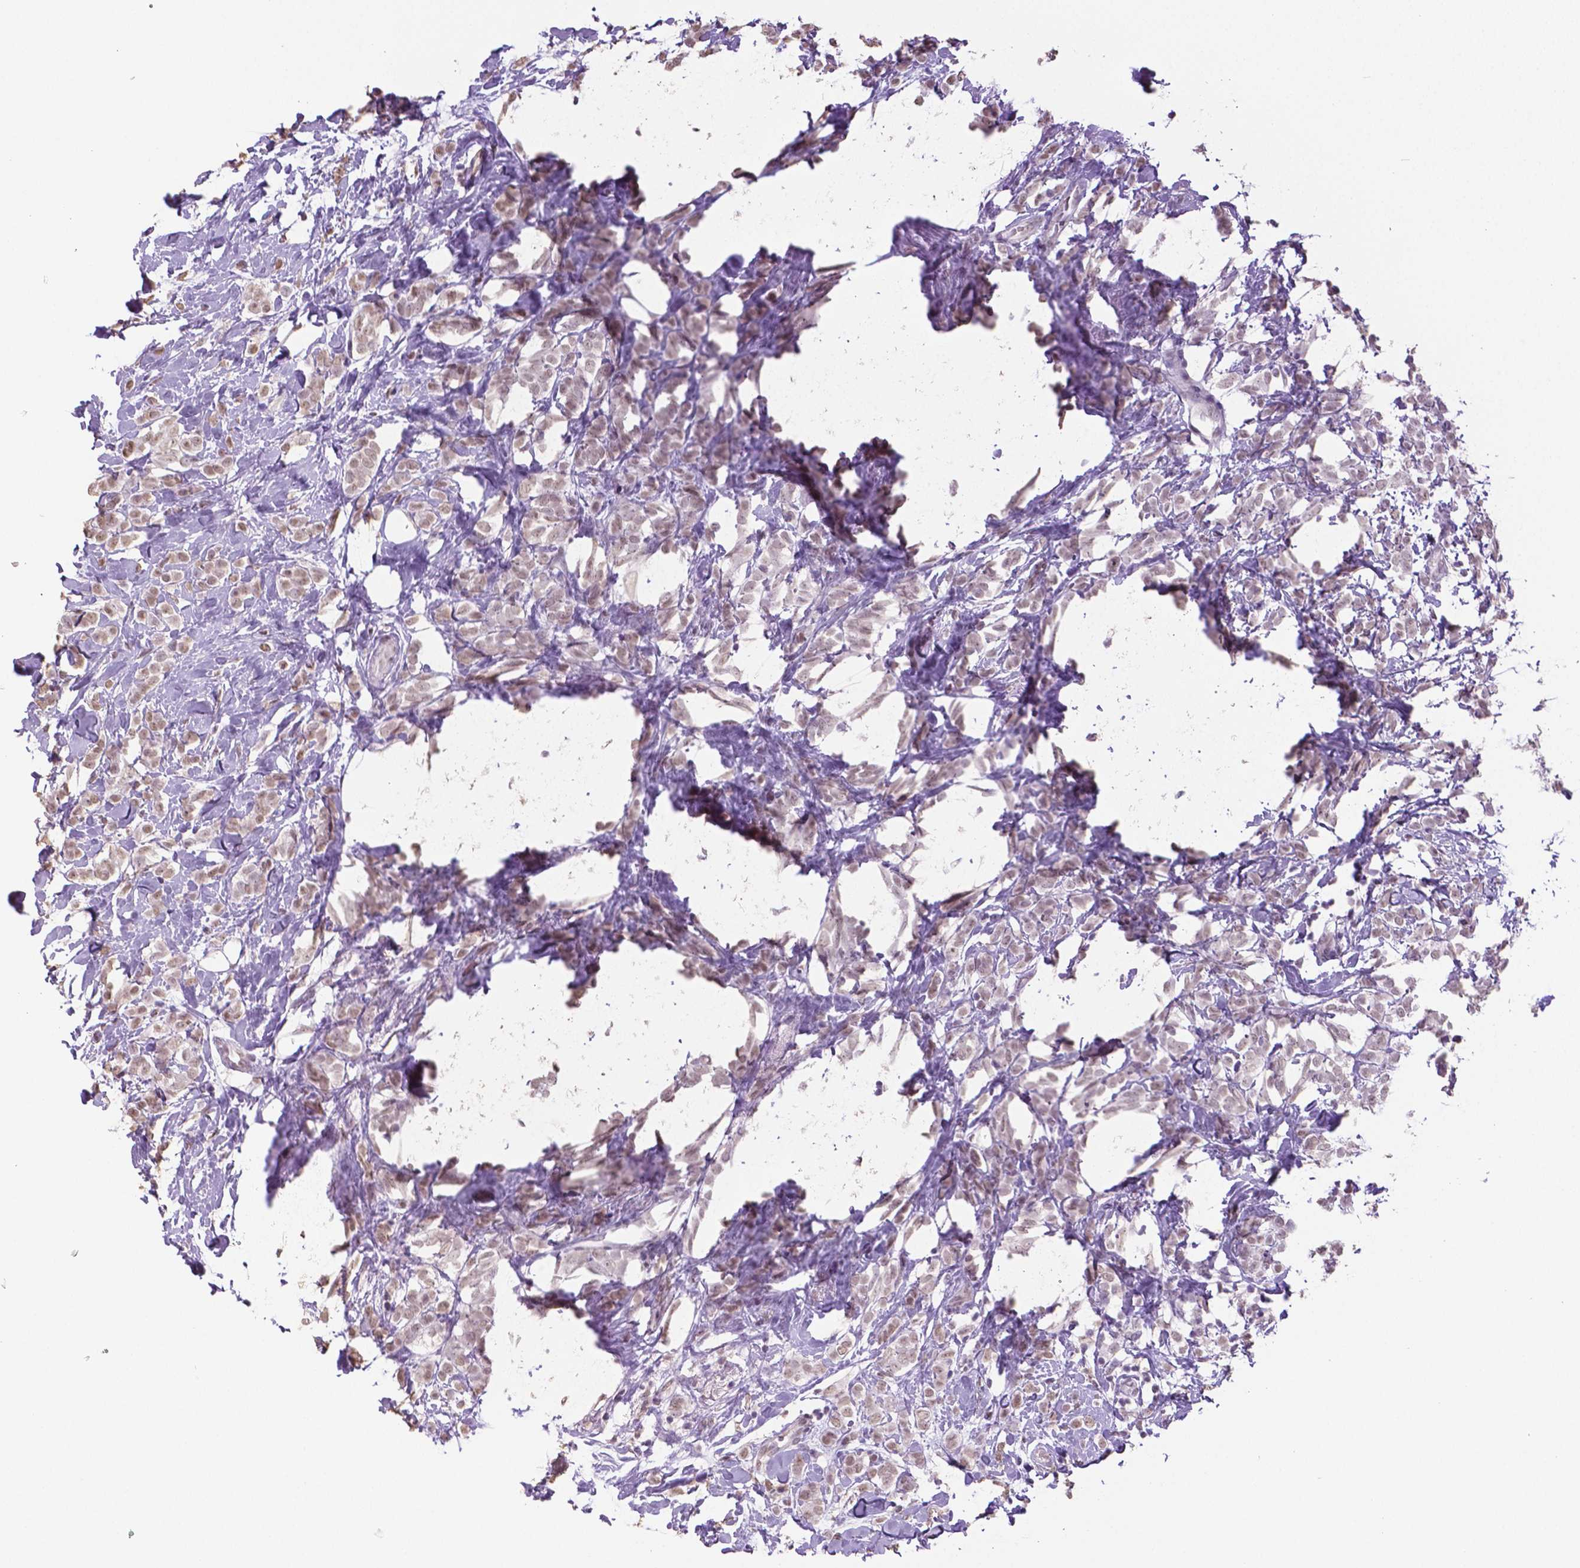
{"staining": {"intensity": "weak", "quantity": ">75%", "location": "nuclear"}, "tissue": "breast cancer", "cell_type": "Tumor cells", "image_type": "cancer", "snomed": [{"axis": "morphology", "description": "Lobular carcinoma"}, {"axis": "topography", "description": "Breast"}], "caption": "This is an image of IHC staining of breast cancer (lobular carcinoma), which shows weak expression in the nuclear of tumor cells.", "gene": "IGF2BP1", "patient": {"sex": "female", "age": 49}}